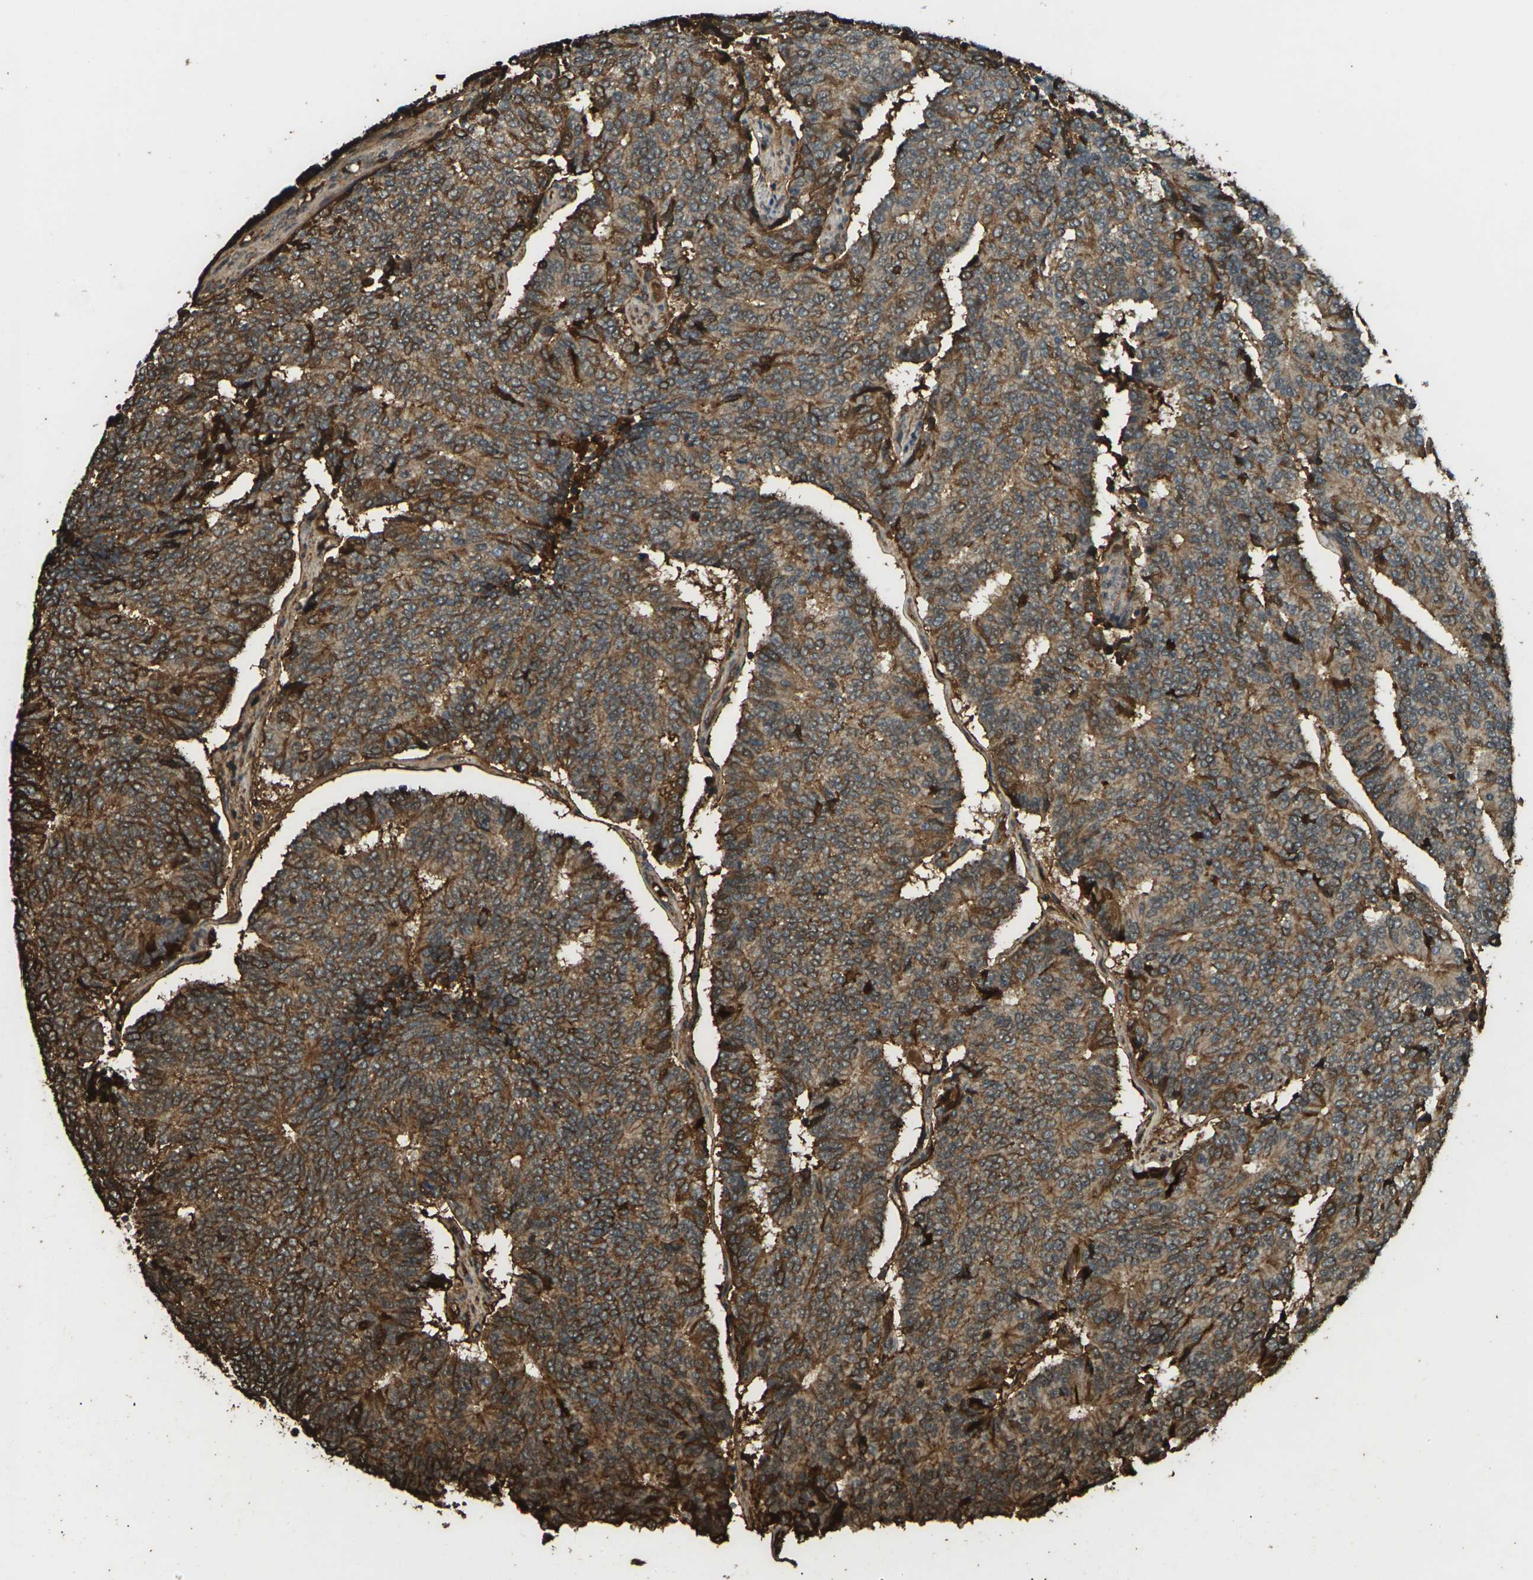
{"staining": {"intensity": "strong", "quantity": "25%-75%", "location": "cytoplasmic/membranous"}, "tissue": "prostate cancer", "cell_type": "Tumor cells", "image_type": "cancer", "snomed": [{"axis": "morphology", "description": "Normal tissue, NOS"}, {"axis": "morphology", "description": "Adenocarcinoma, High grade"}, {"axis": "topography", "description": "Prostate"}, {"axis": "topography", "description": "Seminal veicle"}], "caption": "IHC (DAB (3,3'-diaminobenzidine)) staining of human prostate high-grade adenocarcinoma demonstrates strong cytoplasmic/membranous protein positivity in about 25%-75% of tumor cells.", "gene": "CYP1B1", "patient": {"sex": "male", "age": 55}}